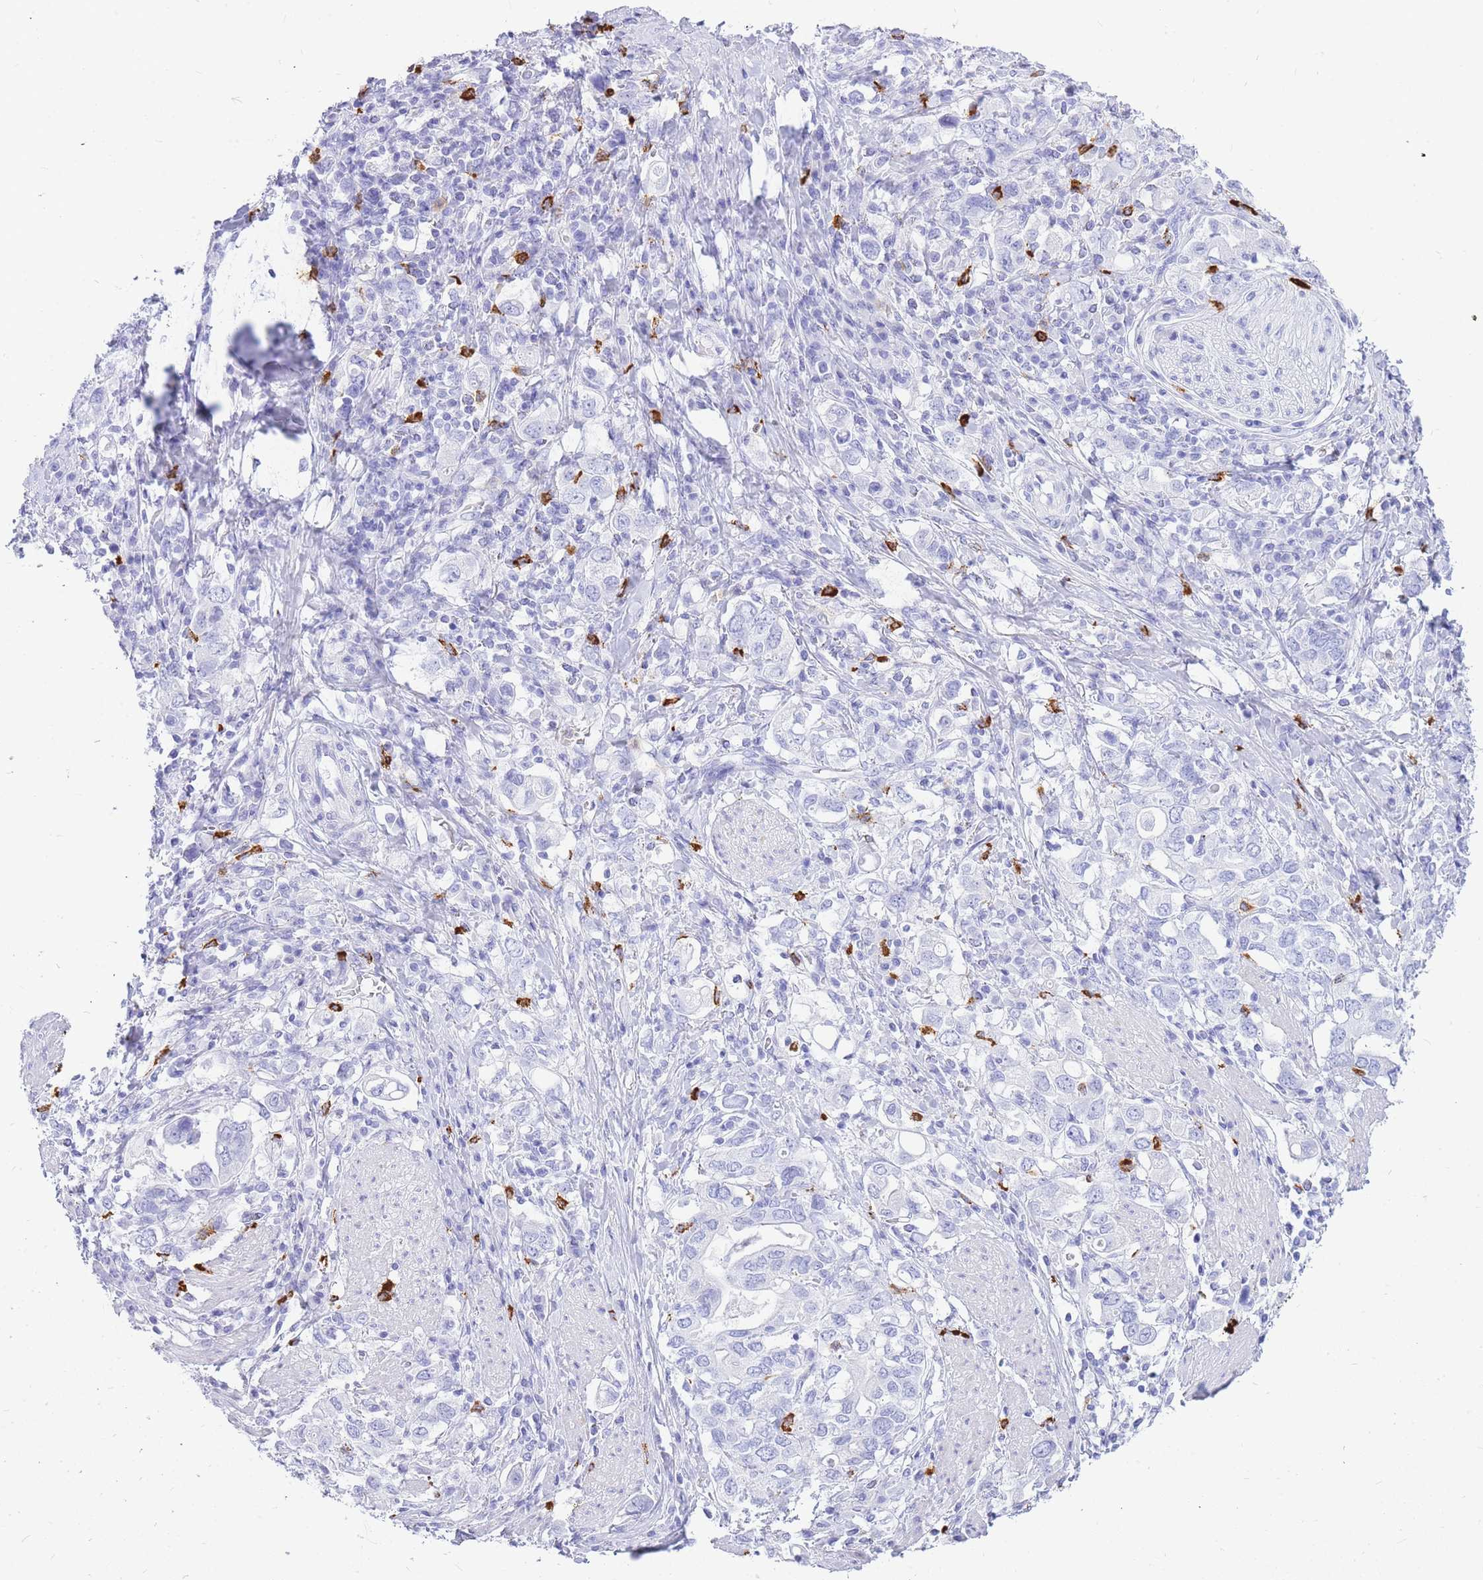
{"staining": {"intensity": "negative", "quantity": "none", "location": "none"}, "tissue": "stomach cancer", "cell_type": "Tumor cells", "image_type": "cancer", "snomed": [{"axis": "morphology", "description": "Adenocarcinoma, NOS"}, {"axis": "topography", "description": "Stomach, upper"}, {"axis": "topography", "description": "Stomach"}], "caption": "Micrograph shows no significant protein expression in tumor cells of stomach adenocarcinoma. (DAB IHC, high magnification).", "gene": "HERC1", "patient": {"sex": "male", "age": 62}}